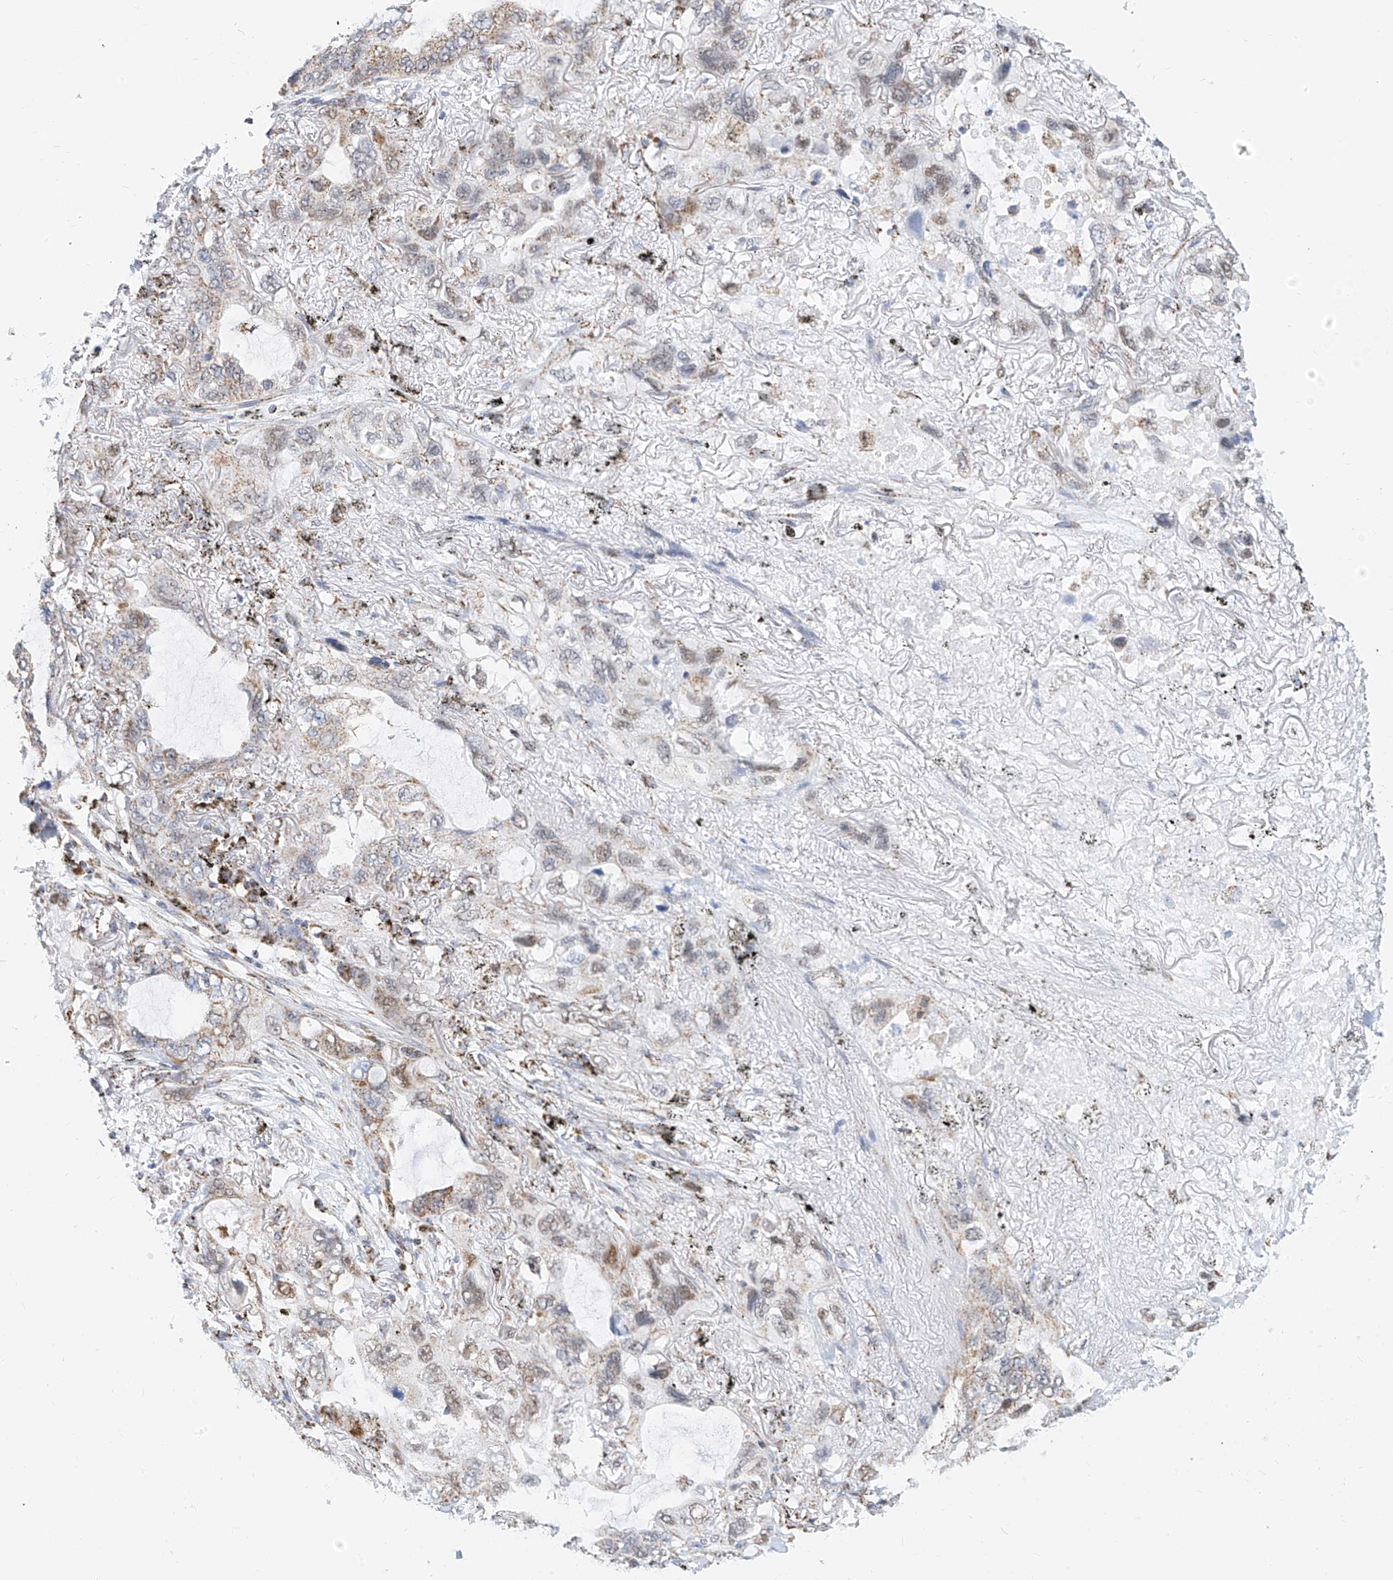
{"staining": {"intensity": "weak", "quantity": "25%-75%", "location": "cytoplasmic/membranous"}, "tissue": "lung cancer", "cell_type": "Tumor cells", "image_type": "cancer", "snomed": [{"axis": "morphology", "description": "Squamous cell carcinoma, NOS"}, {"axis": "topography", "description": "Lung"}], "caption": "Tumor cells display weak cytoplasmic/membranous positivity in about 25%-75% of cells in lung cancer. (DAB (3,3'-diaminobenzidine) IHC with brightfield microscopy, high magnification).", "gene": "NALCN", "patient": {"sex": "female", "age": 73}}